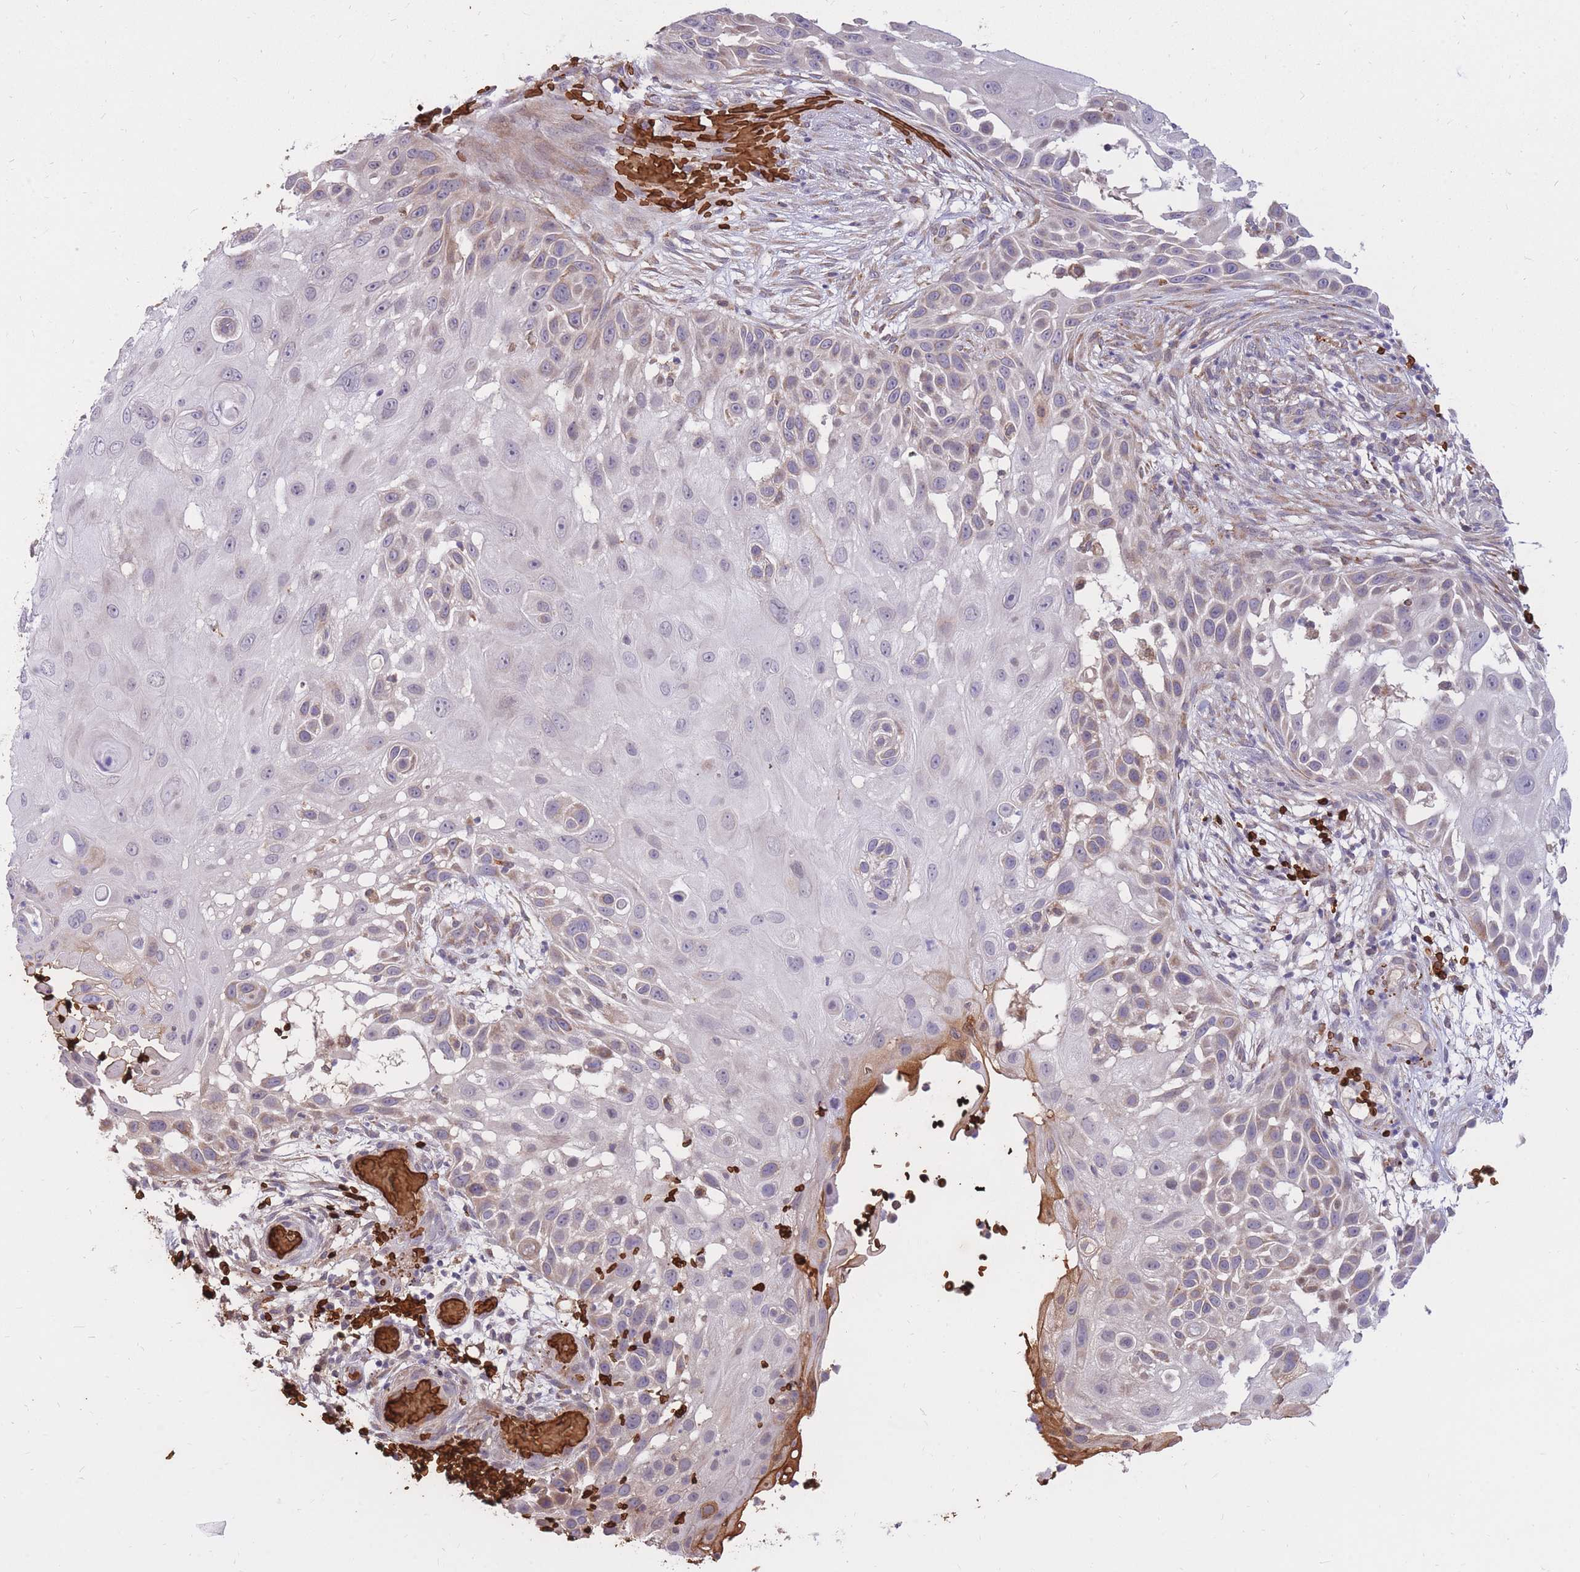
{"staining": {"intensity": "weak", "quantity": "<25%", "location": "cytoplasmic/membranous"}, "tissue": "skin cancer", "cell_type": "Tumor cells", "image_type": "cancer", "snomed": [{"axis": "morphology", "description": "Squamous cell carcinoma, NOS"}, {"axis": "topography", "description": "Skin"}], "caption": "IHC image of skin cancer stained for a protein (brown), which exhibits no staining in tumor cells.", "gene": "ATP10D", "patient": {"sex": "female", "age": 44}}